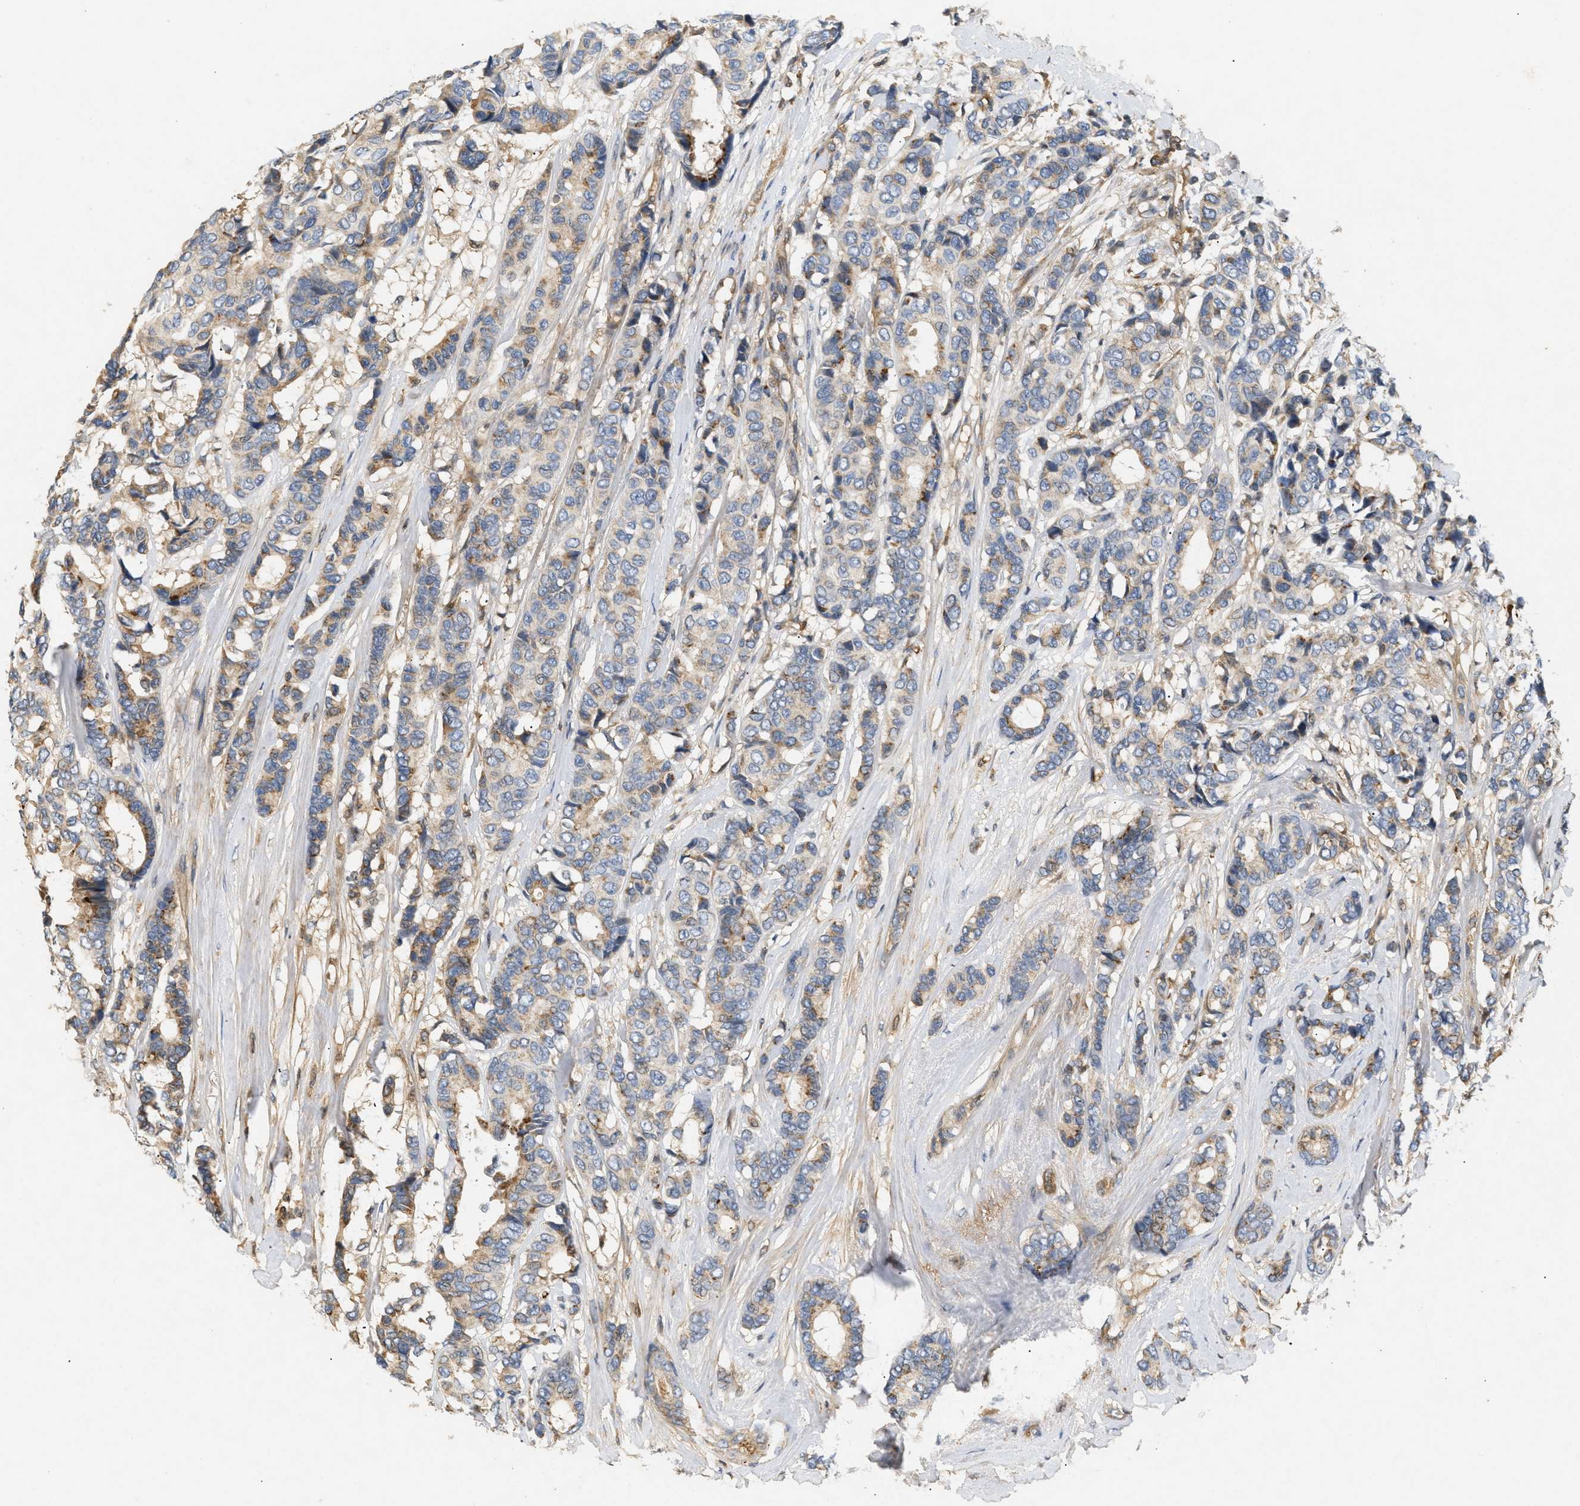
{"staining": {"intensity": "moderate", "quantity": "<25%", "location": "cytoplasmic/membranous"}, "tissue": "breast cancer", "cell_type": "Tumor cells", "image_type": "cancer", "snomed": [{"axis": "morphology", "description": "Duct carcinoma"}, {"axis": "topography", "description": "Breast"}], "caption": "Moderate cytoplasmic/membranous protein expression is appreciated in approximately <25% of tumor cells in breast cancer (intraductal carcinoma).", "gene": "FARS2", "patient": {"sex": "female", "age": 87}}